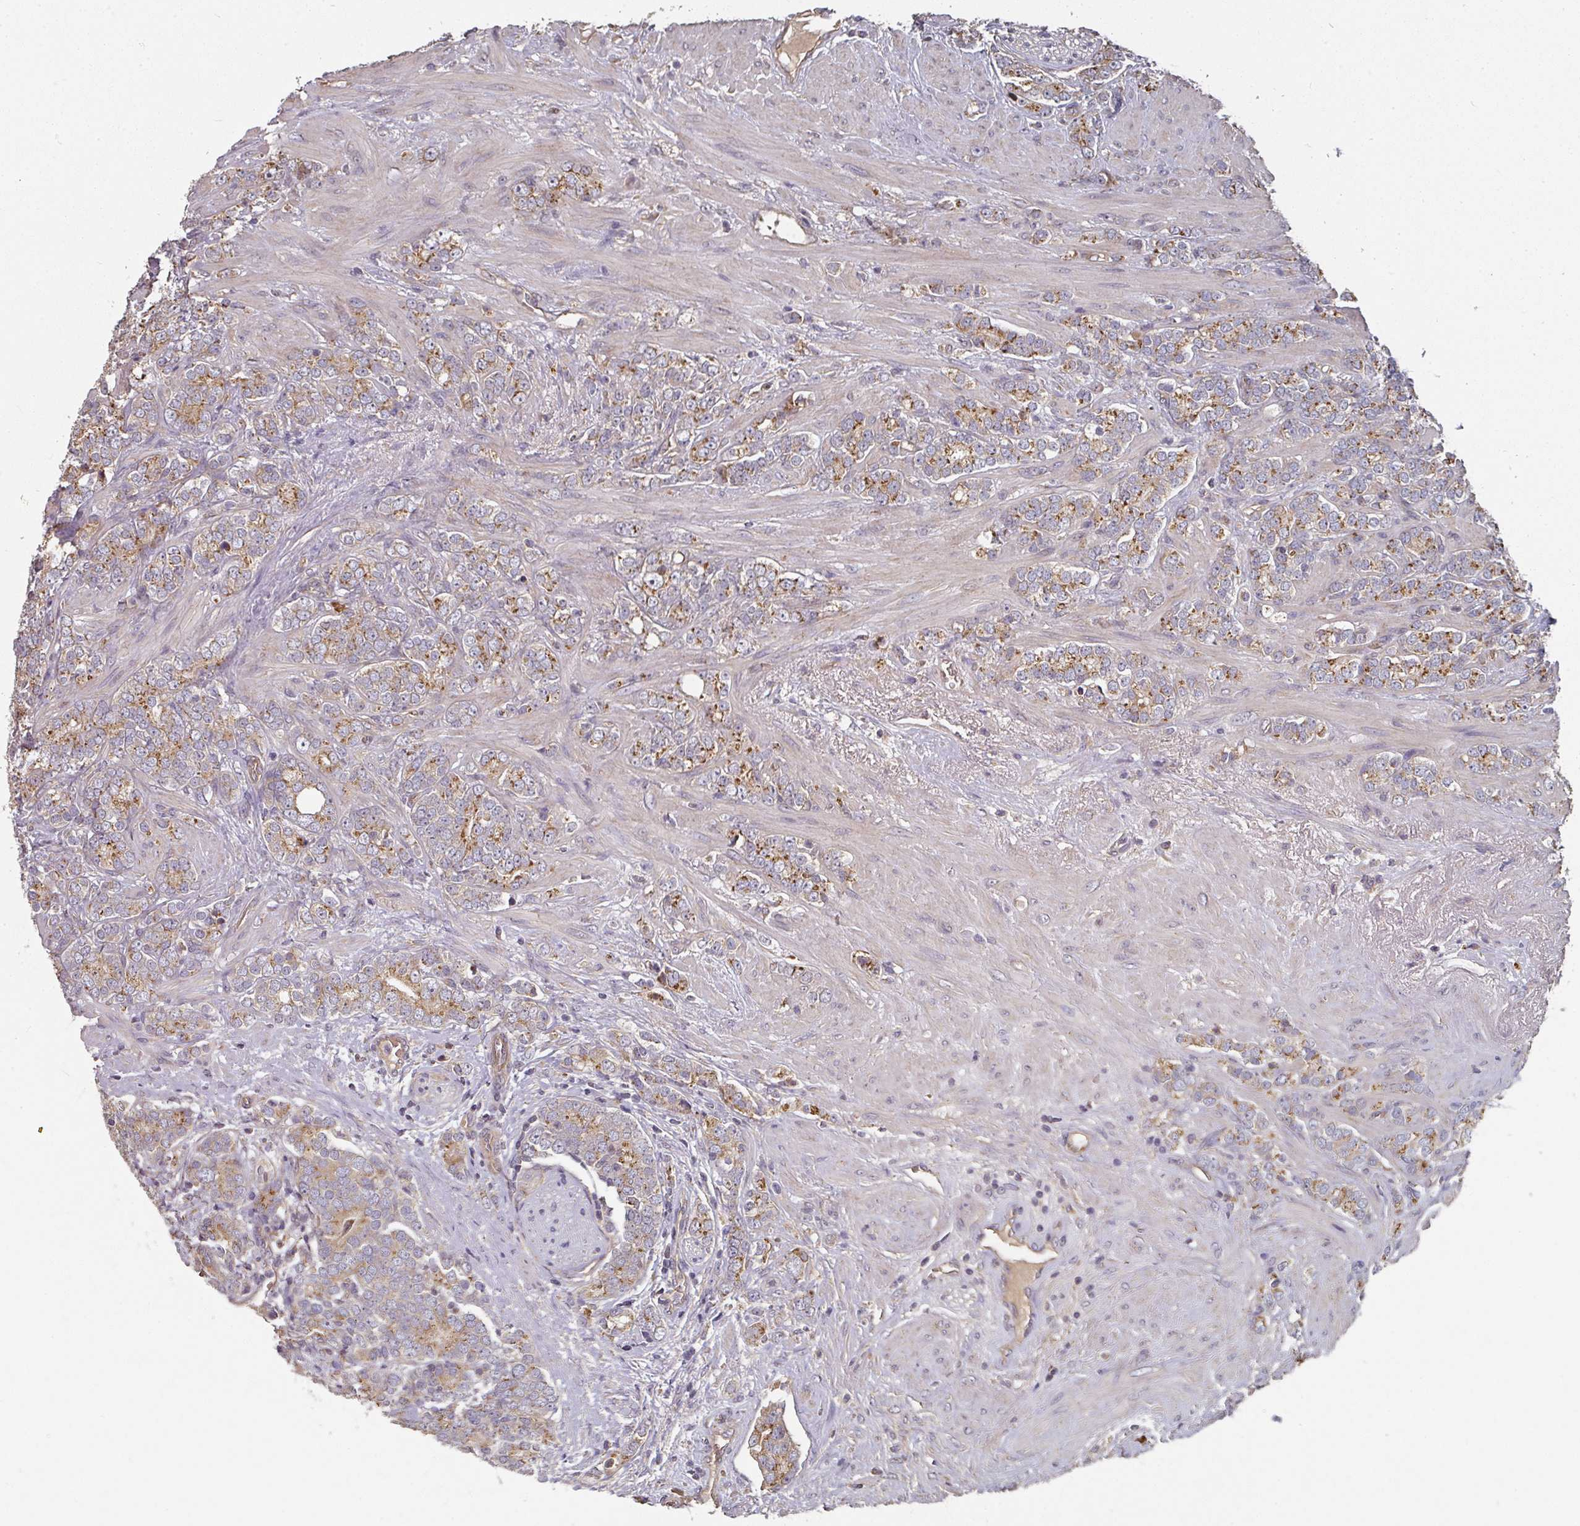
{"staining": {"intensity": "moderate", "quantity": ">75%", "location": "cytoplasmic/membranous"}, "tissue": "prostate cancer", "cell_type": "Tumor cells", "image_type": "cancer", "snomed": [{"axis": "morphology", "description": "Adenocarcinoma, High grade"}, {"axis": "topography", "description": "Prostate"}], "caption": "Moderate cytoplasmic/membranous protein positivity is present in about >75% of tumor cells in prostate cancer (adenocarcinoma (high-grade)).", "gene": "EDEM2", "patient": {"sex": "male", "age": 64}}